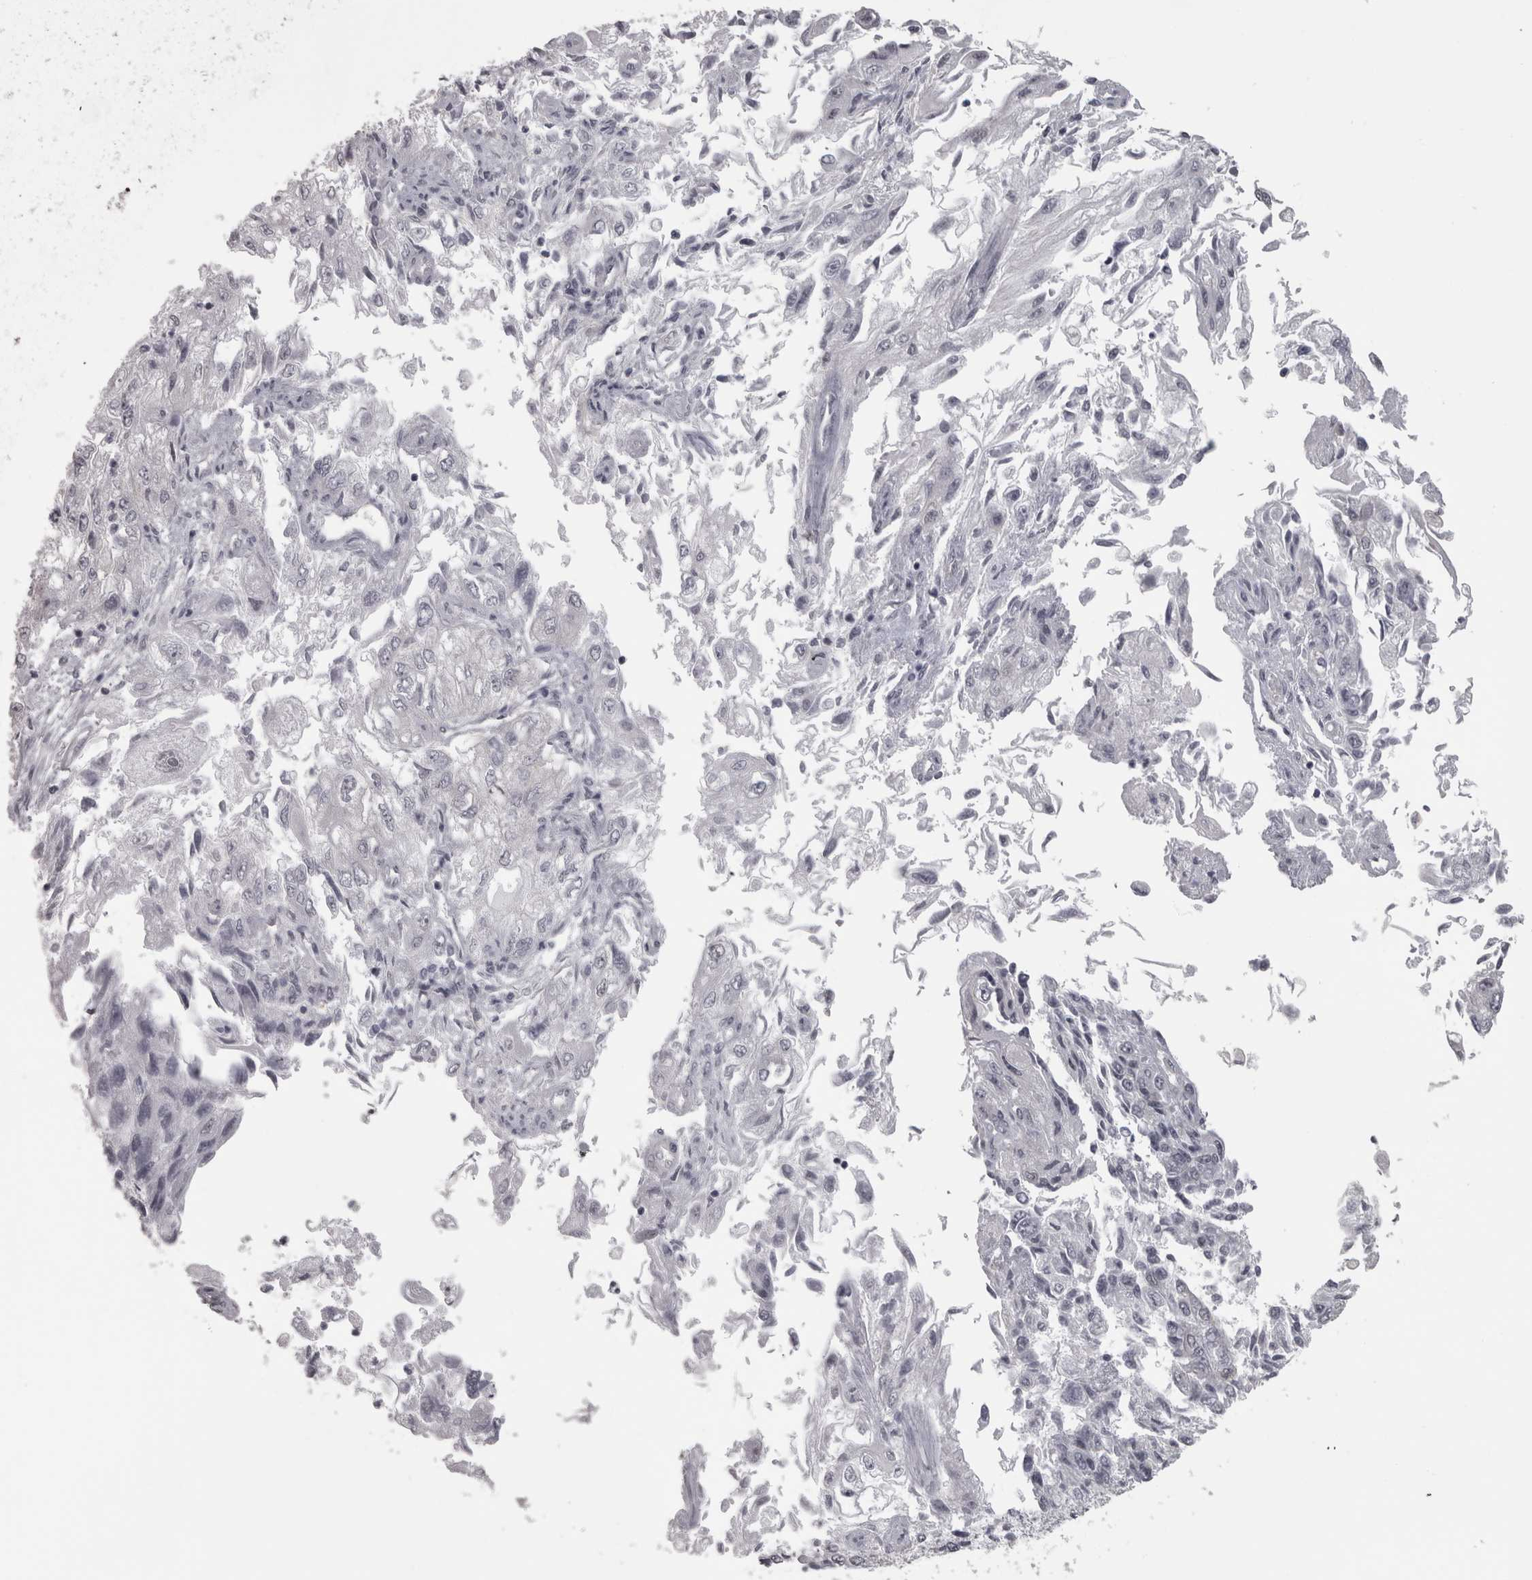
{"staining": {"intensity": "negative", "quantity": "none", "location": "none"}, "tissue": "endometrial cancer", "cell_type": "Tumor cells", "image_type": "cancer", "snomed": [{"axis": "morphology", "description": "Adenocarcinoma, NOS"}, {"axis": "topography", "description": "Endometrium"}], "caption": "This is a micrograph of immunohistochemistry staining of endometrial cancer (adenocarcinoma), which shows no positivity in tumor cells.", "gene": "PPP1R12B", "patient": {"sex": "female", "age": 49}}